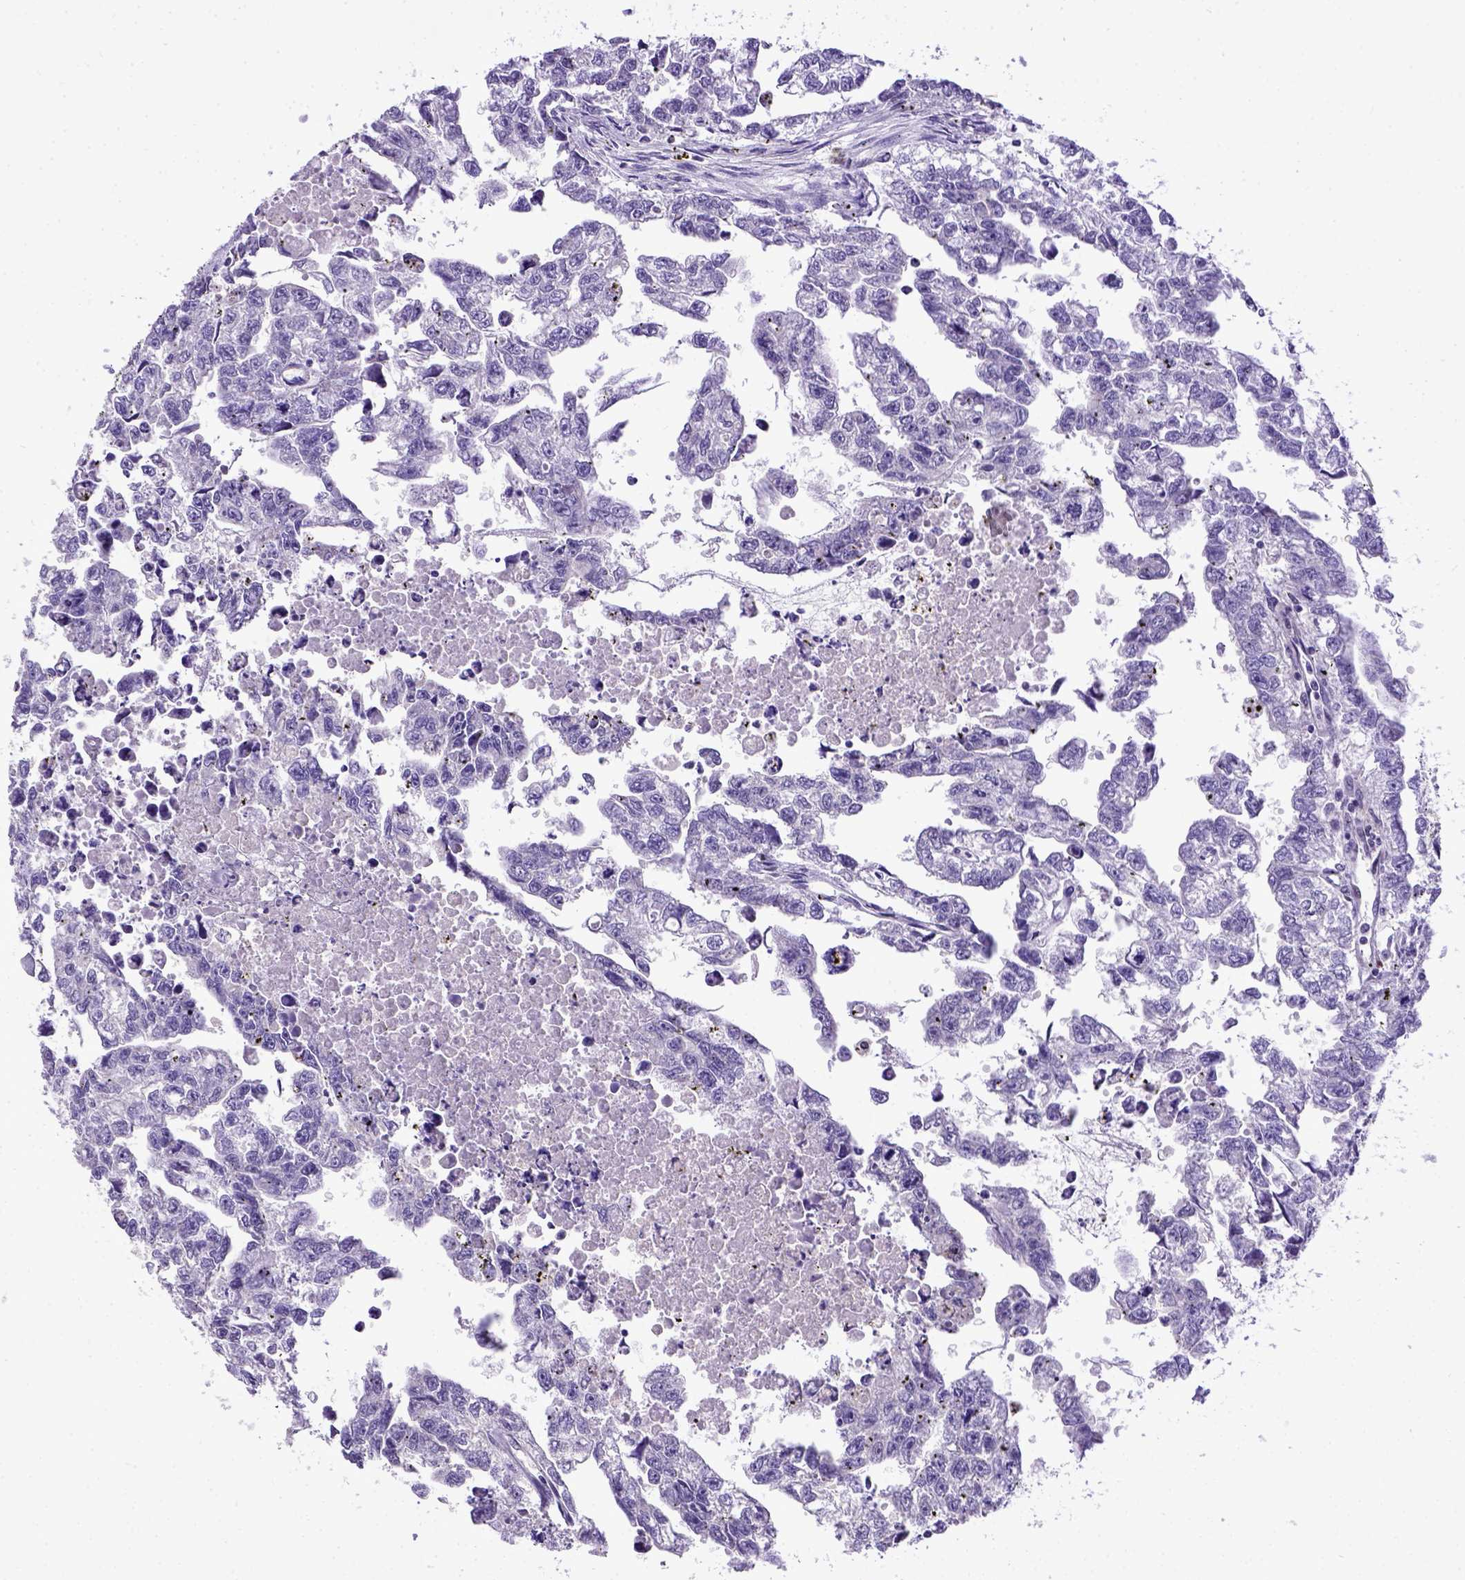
{"staining": {"intensity": "negative", "quantity": "none", "location": "none"}, "tissue": "testis cancer", "cell_type": "Tumor cells", "image_type": "cancer", "snomed": [{"axis": "morphology", "description": "Carcinoma, Embryonal, NOS"}, {"axis": "morphology", "description": "Teratoma, malignant, NOS"}, {"axis": "topography", "description": "Testis"}], "caption": "The photomicrograph exhibits no significant staining in tumor cells of testis cancer.", "gene": "CDKN1A", "patient": {"sex": "male", "age": 44}}